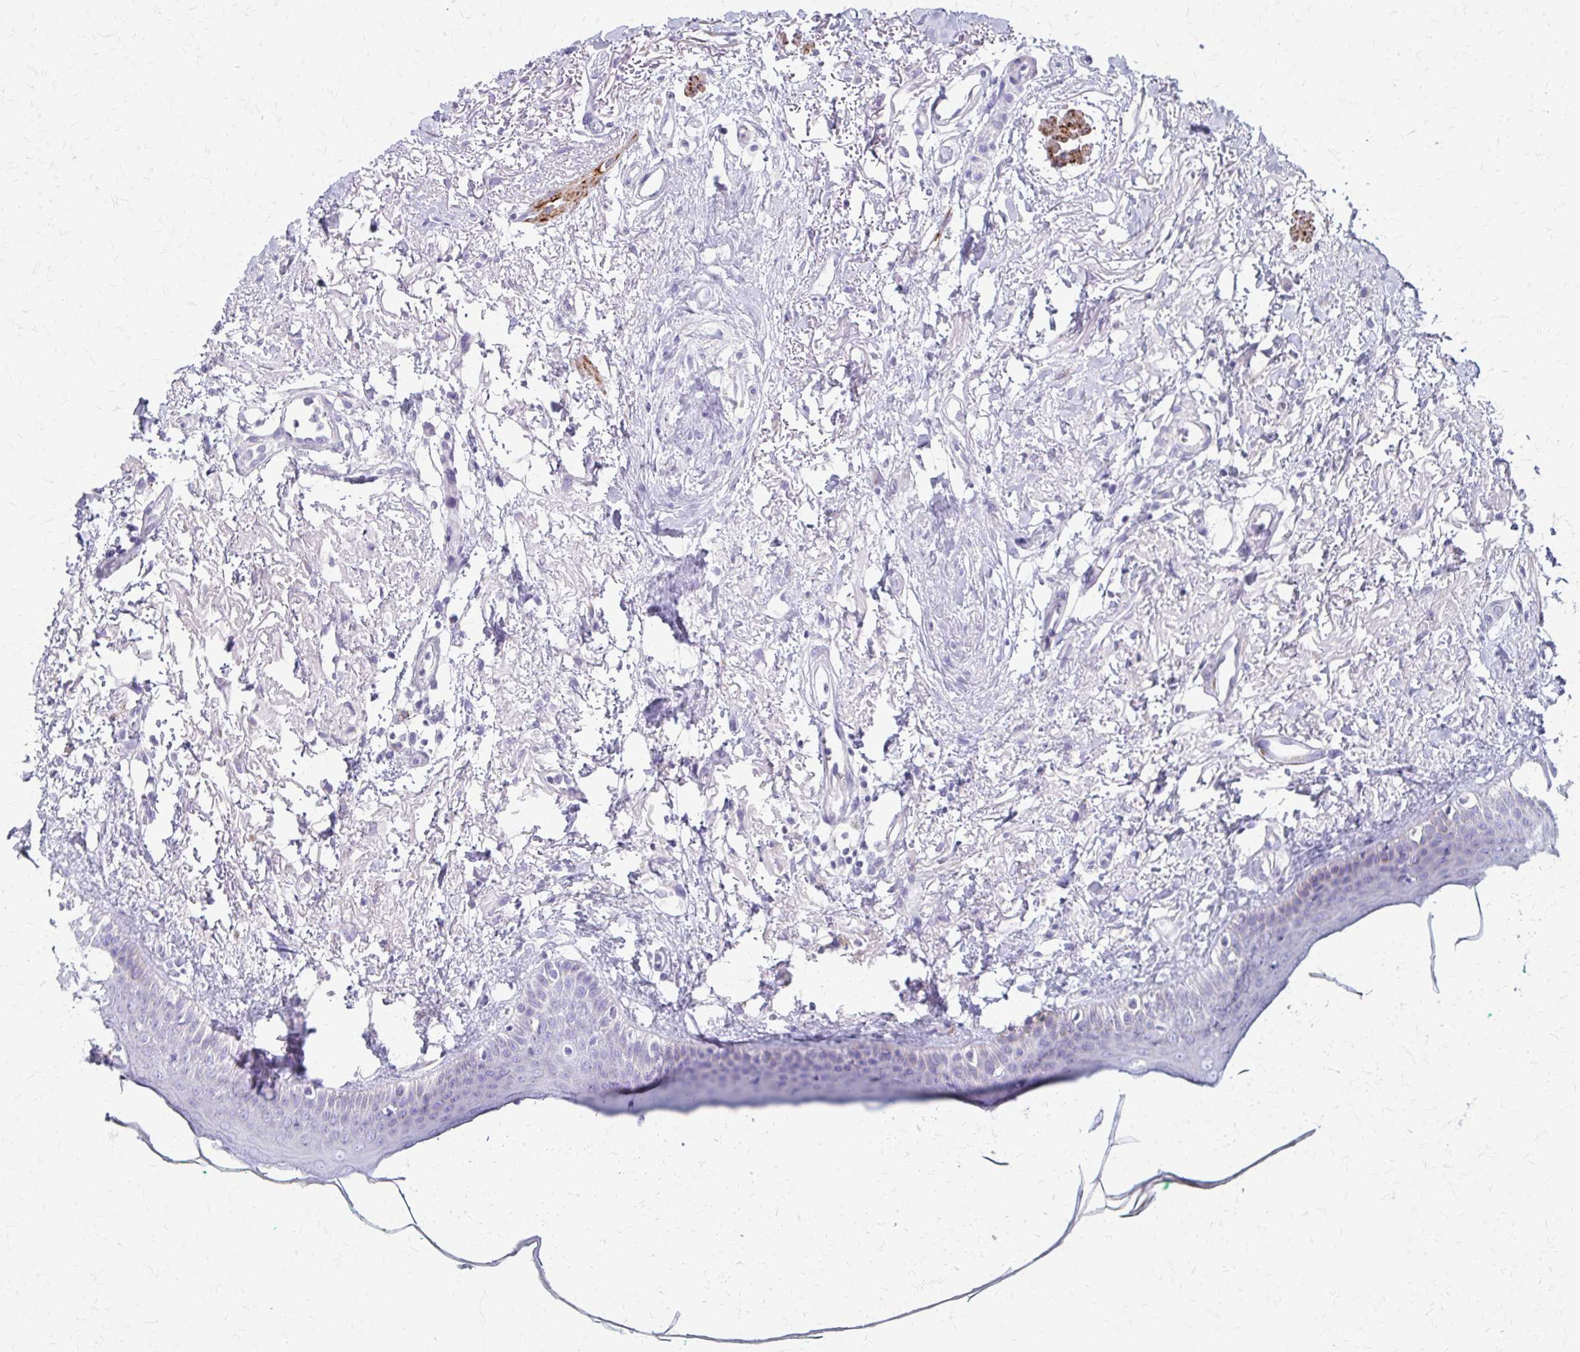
{"staining": {"intensity": "weak", "quantity": "<25%", "location": "cytoplasmic/membranous"}, "tissue": "oral mucosa", "cell_type": "Squamous epithelial cells", "image_type": "normal", "snomed": [{"axis": "morphology", "description": "Normal tissue, NOS"}, {"axis": "topography", "description": "Oral tissue"}], "caption": "Protein analysis of normal oral mucosa reveals no significant expression in squamous epithelial cells. (Stains: DAB IHC with hematoxylin counter stain, Microscopy: brightfield microscopy at high magnification).", "gene": "ZSCAN5B", "patient": {"sex": "female", "age": 70}}